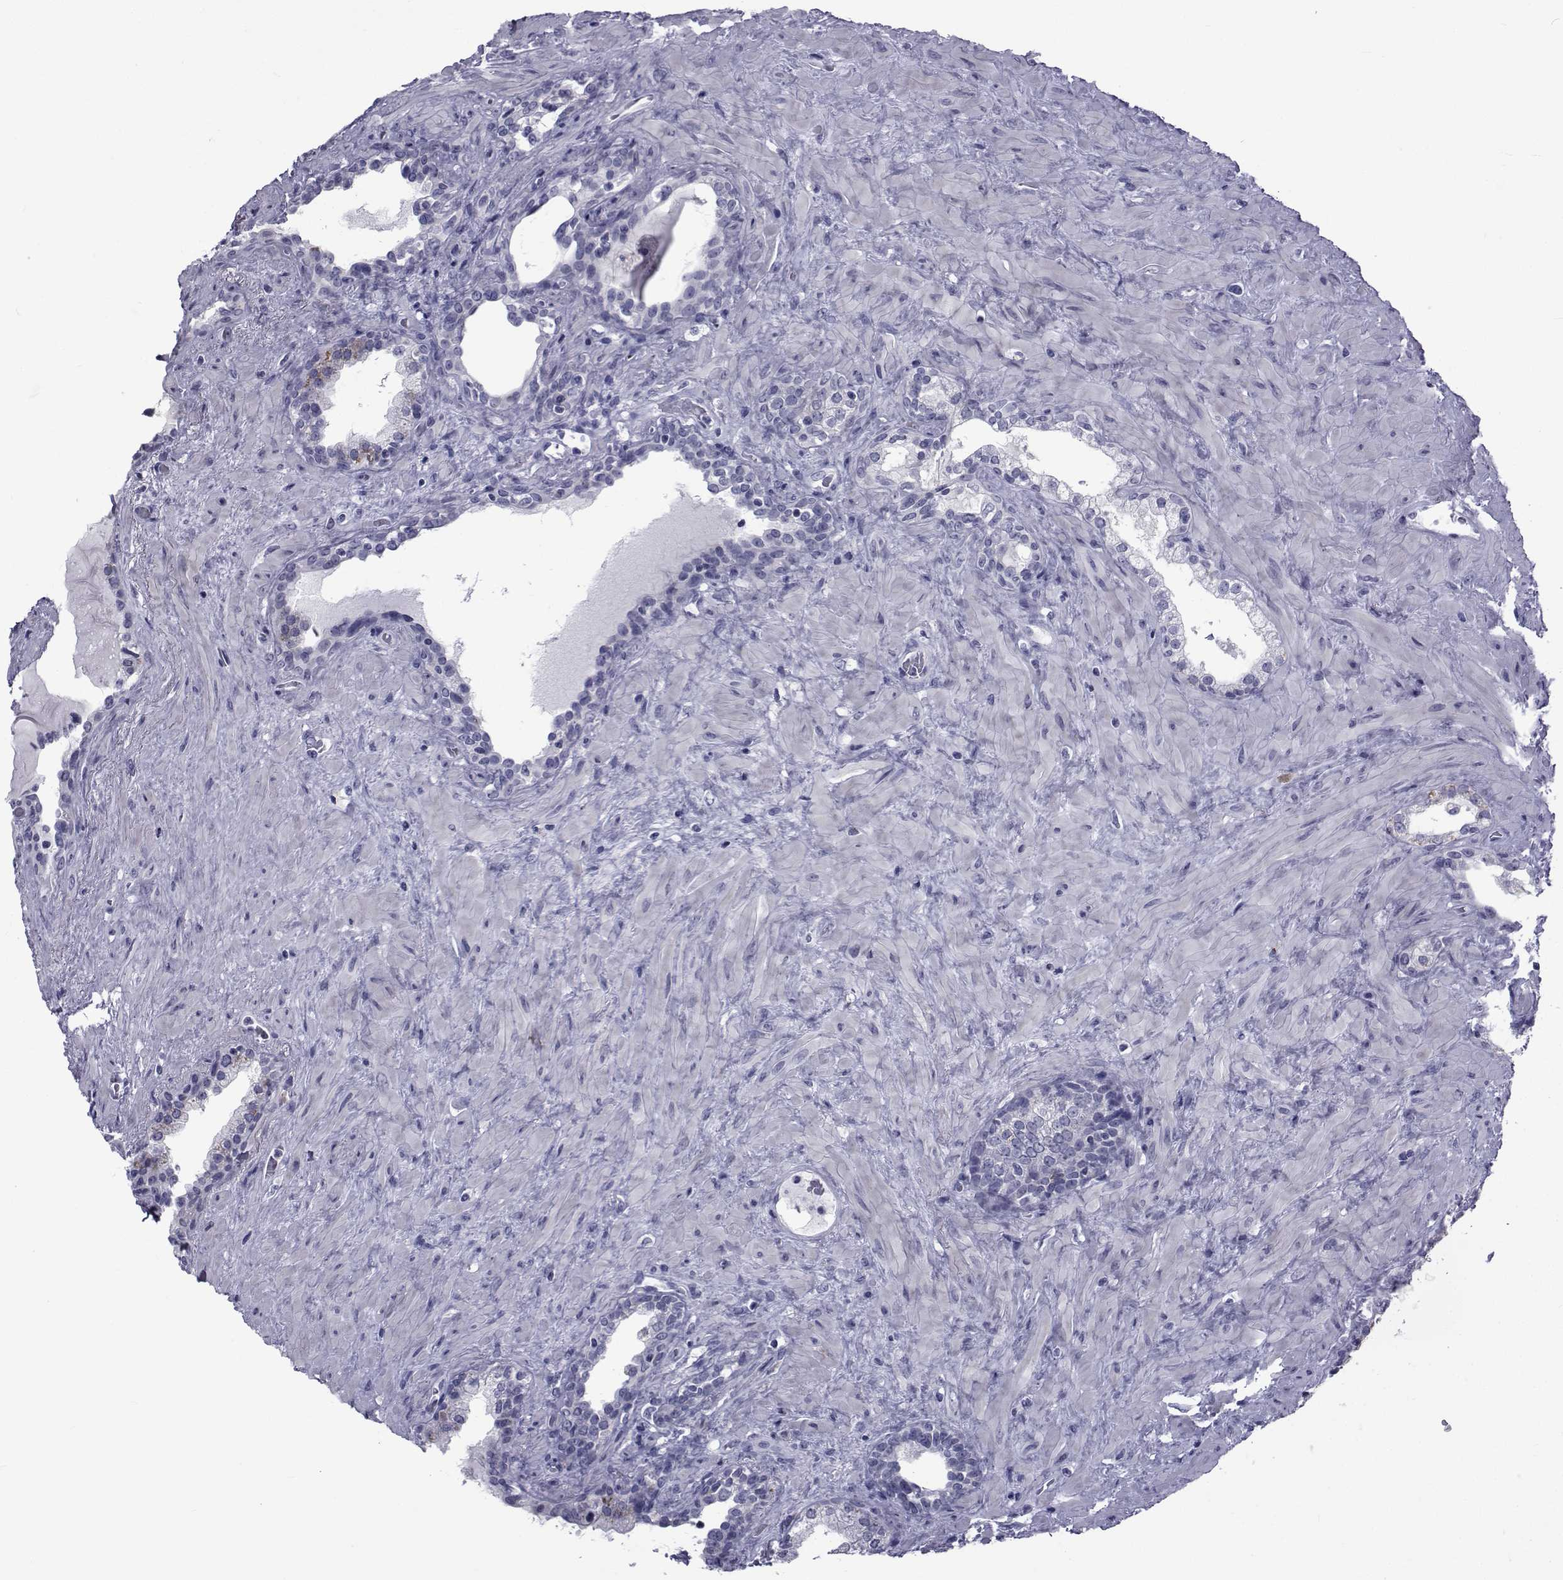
{"staining": {"intensity": "negative", "quantity": "none", "location": "none"}, "tissue": "prostate", "cell_type": "Glandular cells", "image_type": "normal", "snomed": [{"axis": "morphology", "description": "Normal tissue, NOS"}, {"axis": "topography", "description": "Prostate"}], "caption": "IHC of unremarkable prostate exhibits no positivity in glandular cells.", "gene": "PDE6G", "patient": {"sex": "male", "age": 63}}